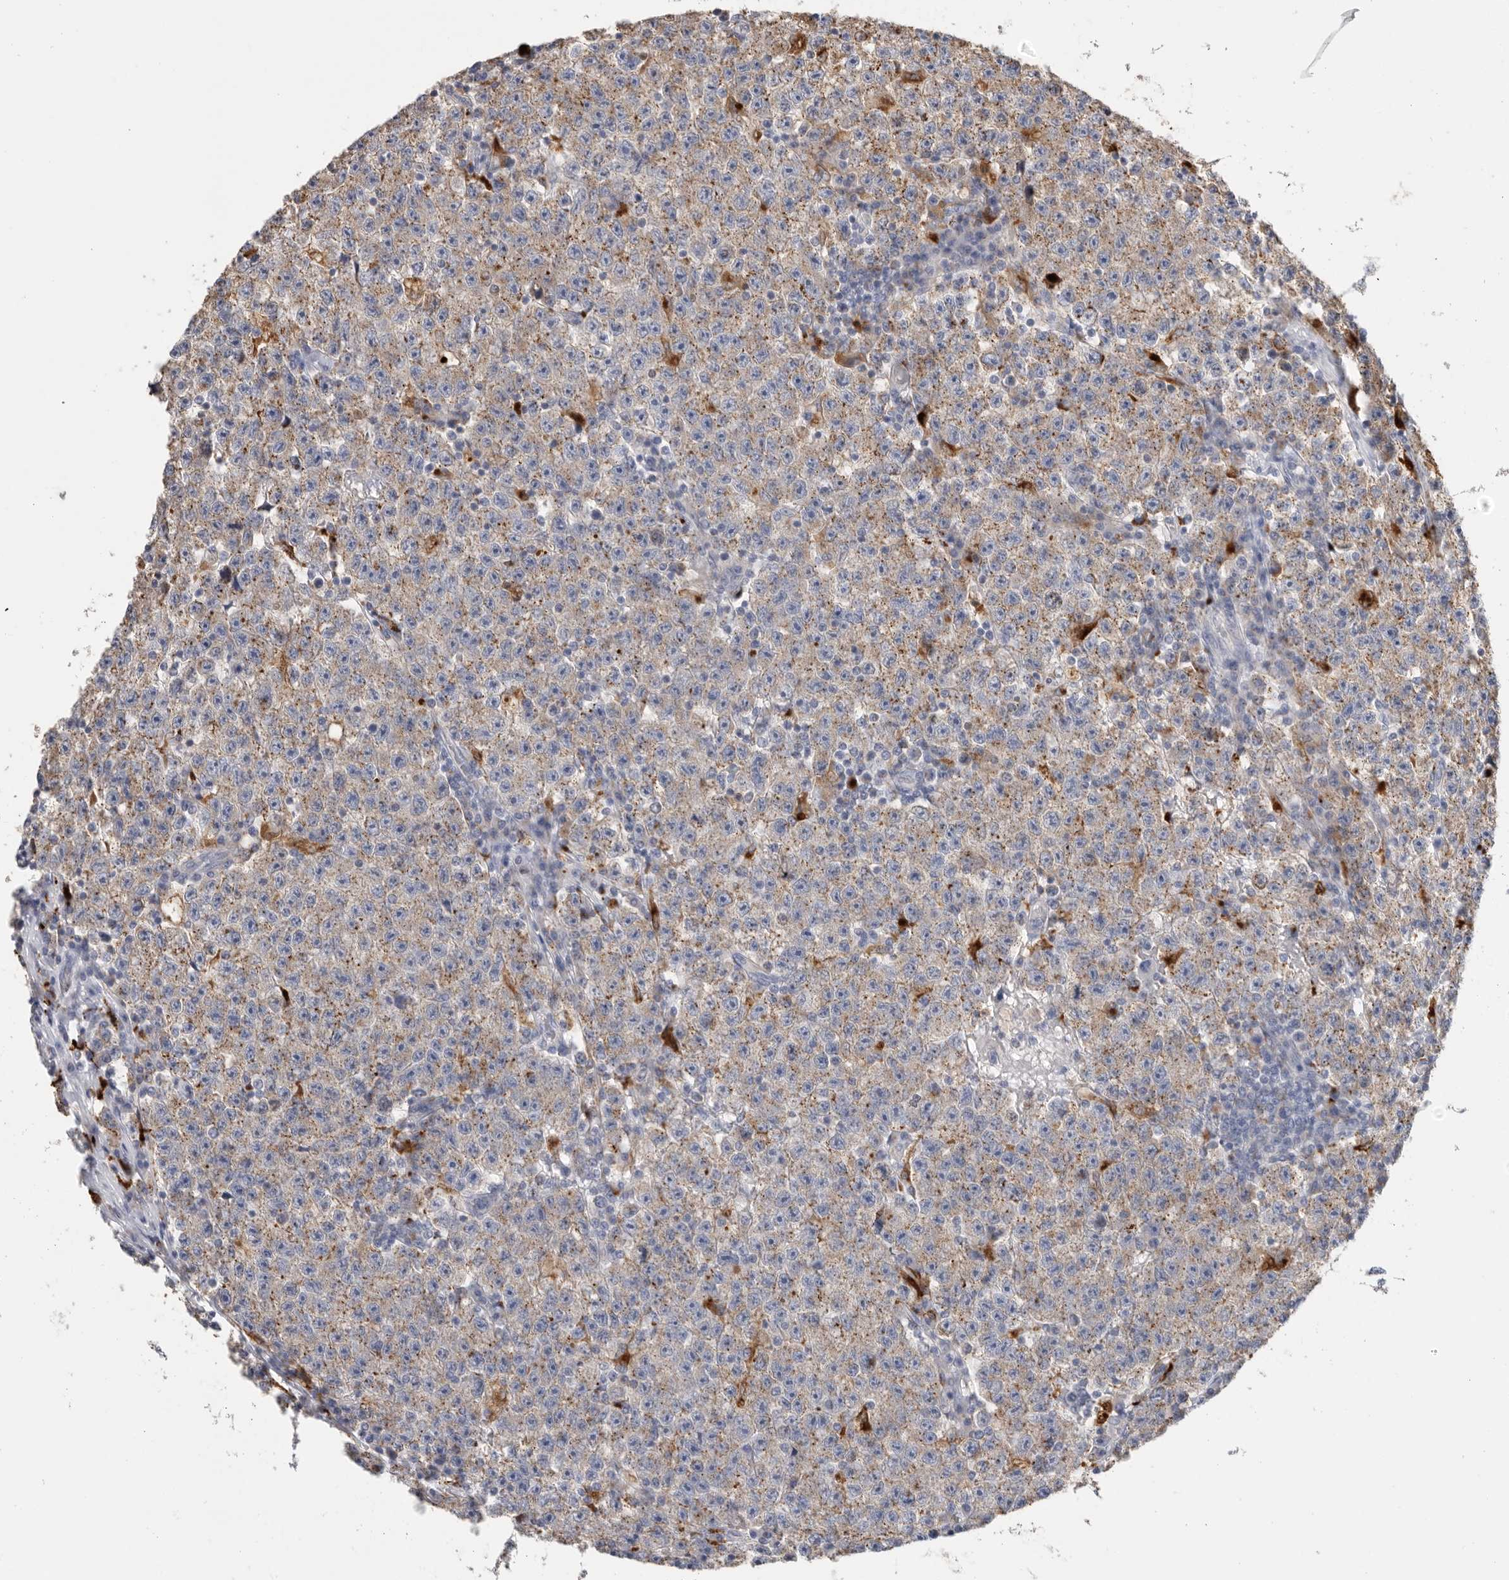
{"staining": {"intensity": "moderate", "quantity": ">75%", "location": "cytoplasmic/membranous"}, "tissue": "testis cancer", "cell_type": "Tumor cells", "image_type": "cancer", "snomed": [{"axis": "morphology", "description": "Seminoma, NOS"}, {"axis": "topography", "description": "Testis"}], "caption": "Immunohistochemistry (IHC) histopathology image of neoplastic tissue: testis cancer (seminoma) stained using immunohistochemistry (IHC) exhibits medium levels of moderate protein expression localized specifically in the cytoplasmic/membranous of tumor cells, appearing as a cytoplasmic/membranous brown color.", "gene": "GGH", "patient": {"sex": "male", "age": 22}}